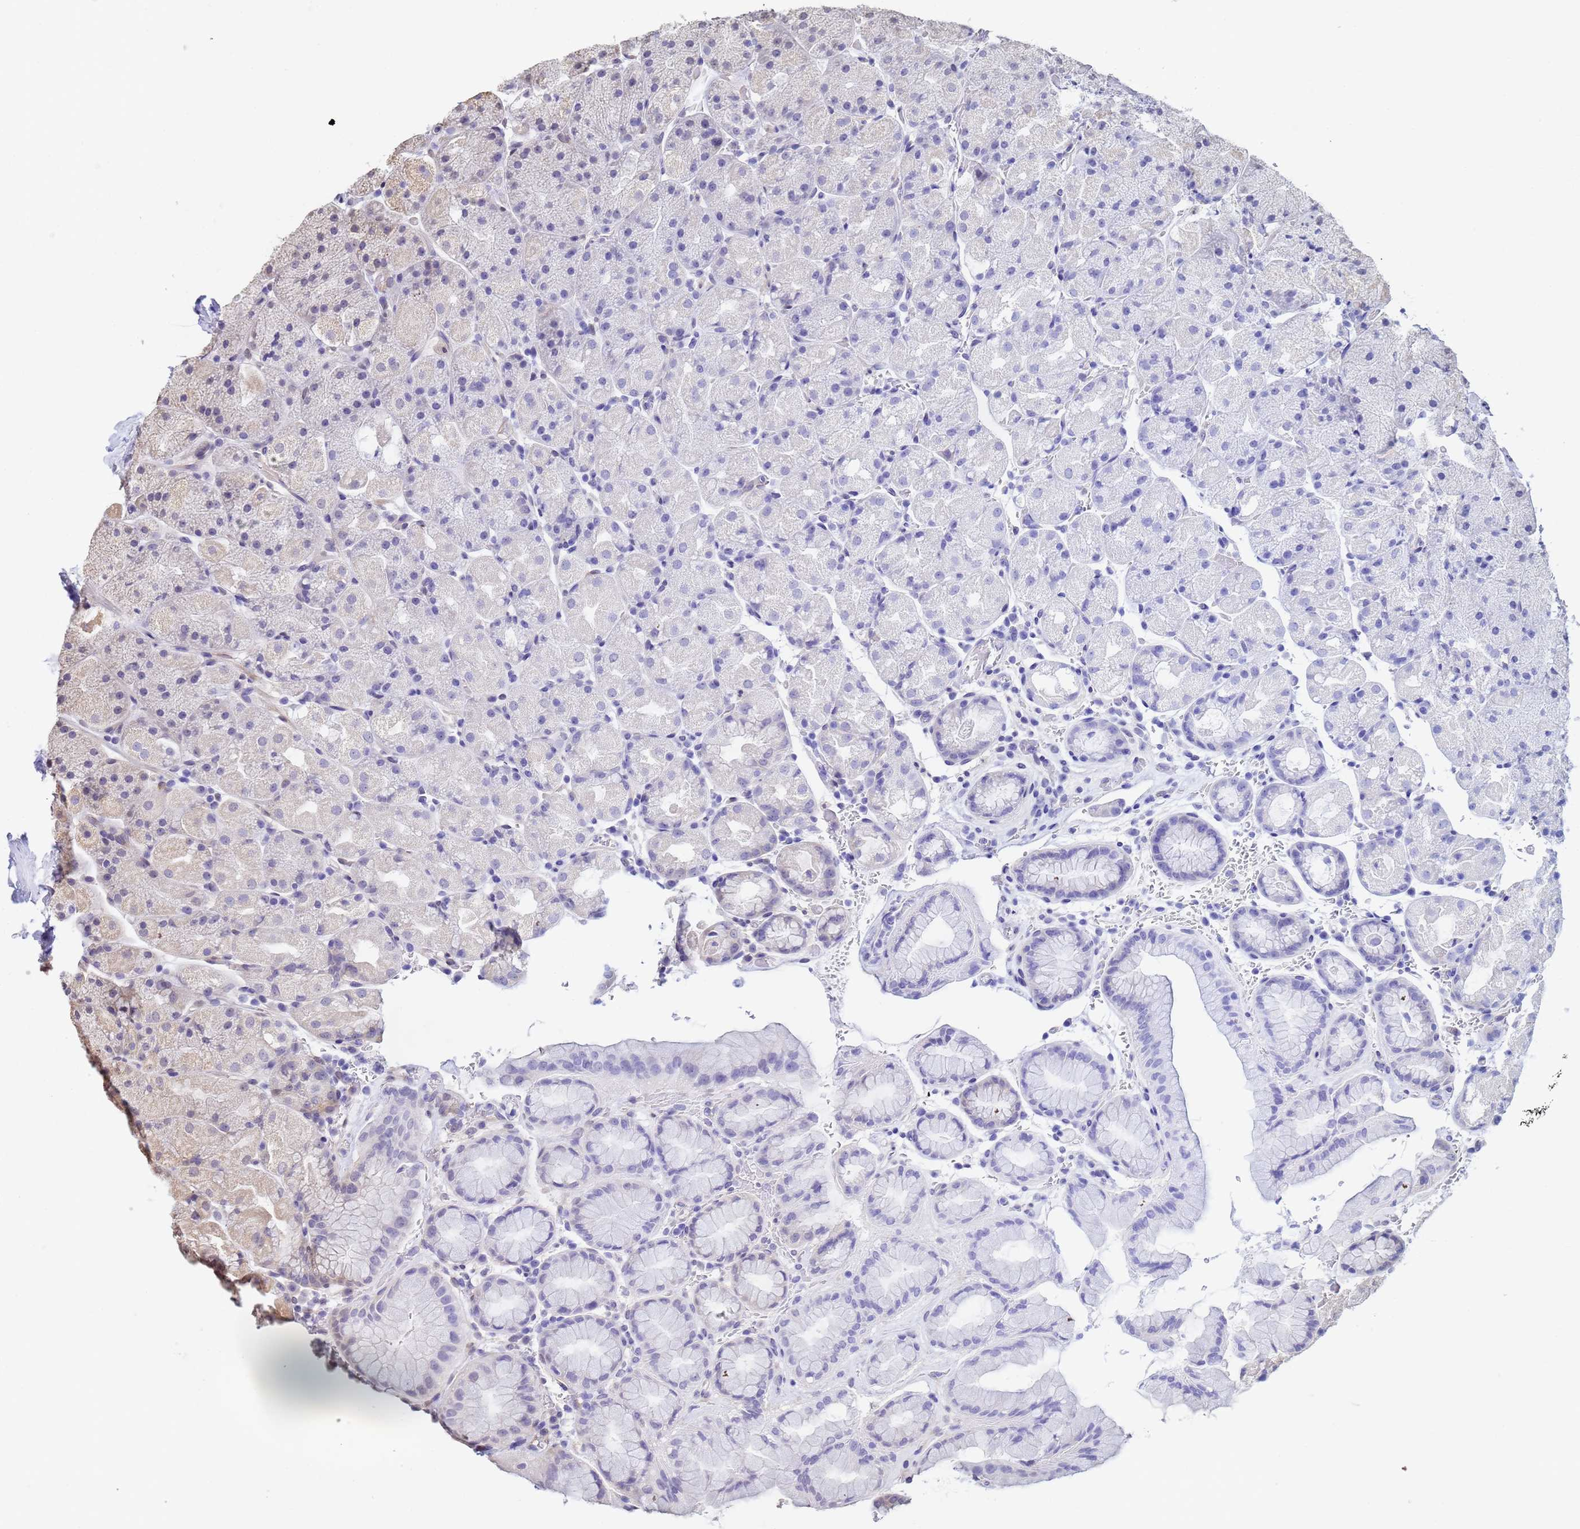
{"staining": {"intensity": "weak", "quantity": "<25%", "location": "cytoplasmic/membranous,nuclear"}, "tissue": "stomach", "cell_type": "Glandular cells", "image_type": "normal", "snomed": [{"axis": "morphology", "description": "Normal tissue, NOS"}, {"axis": "topography", "description": "Stomach, upper"}, {"axis": "topography", "description": "Stomach, lower"}], "caption": "Human stomach stained for a protein using immunohistochemistry demonstrates no staining in glandular cells.", "gene": "TRIP6", "patient": {"sex": "male", "age": 67}}